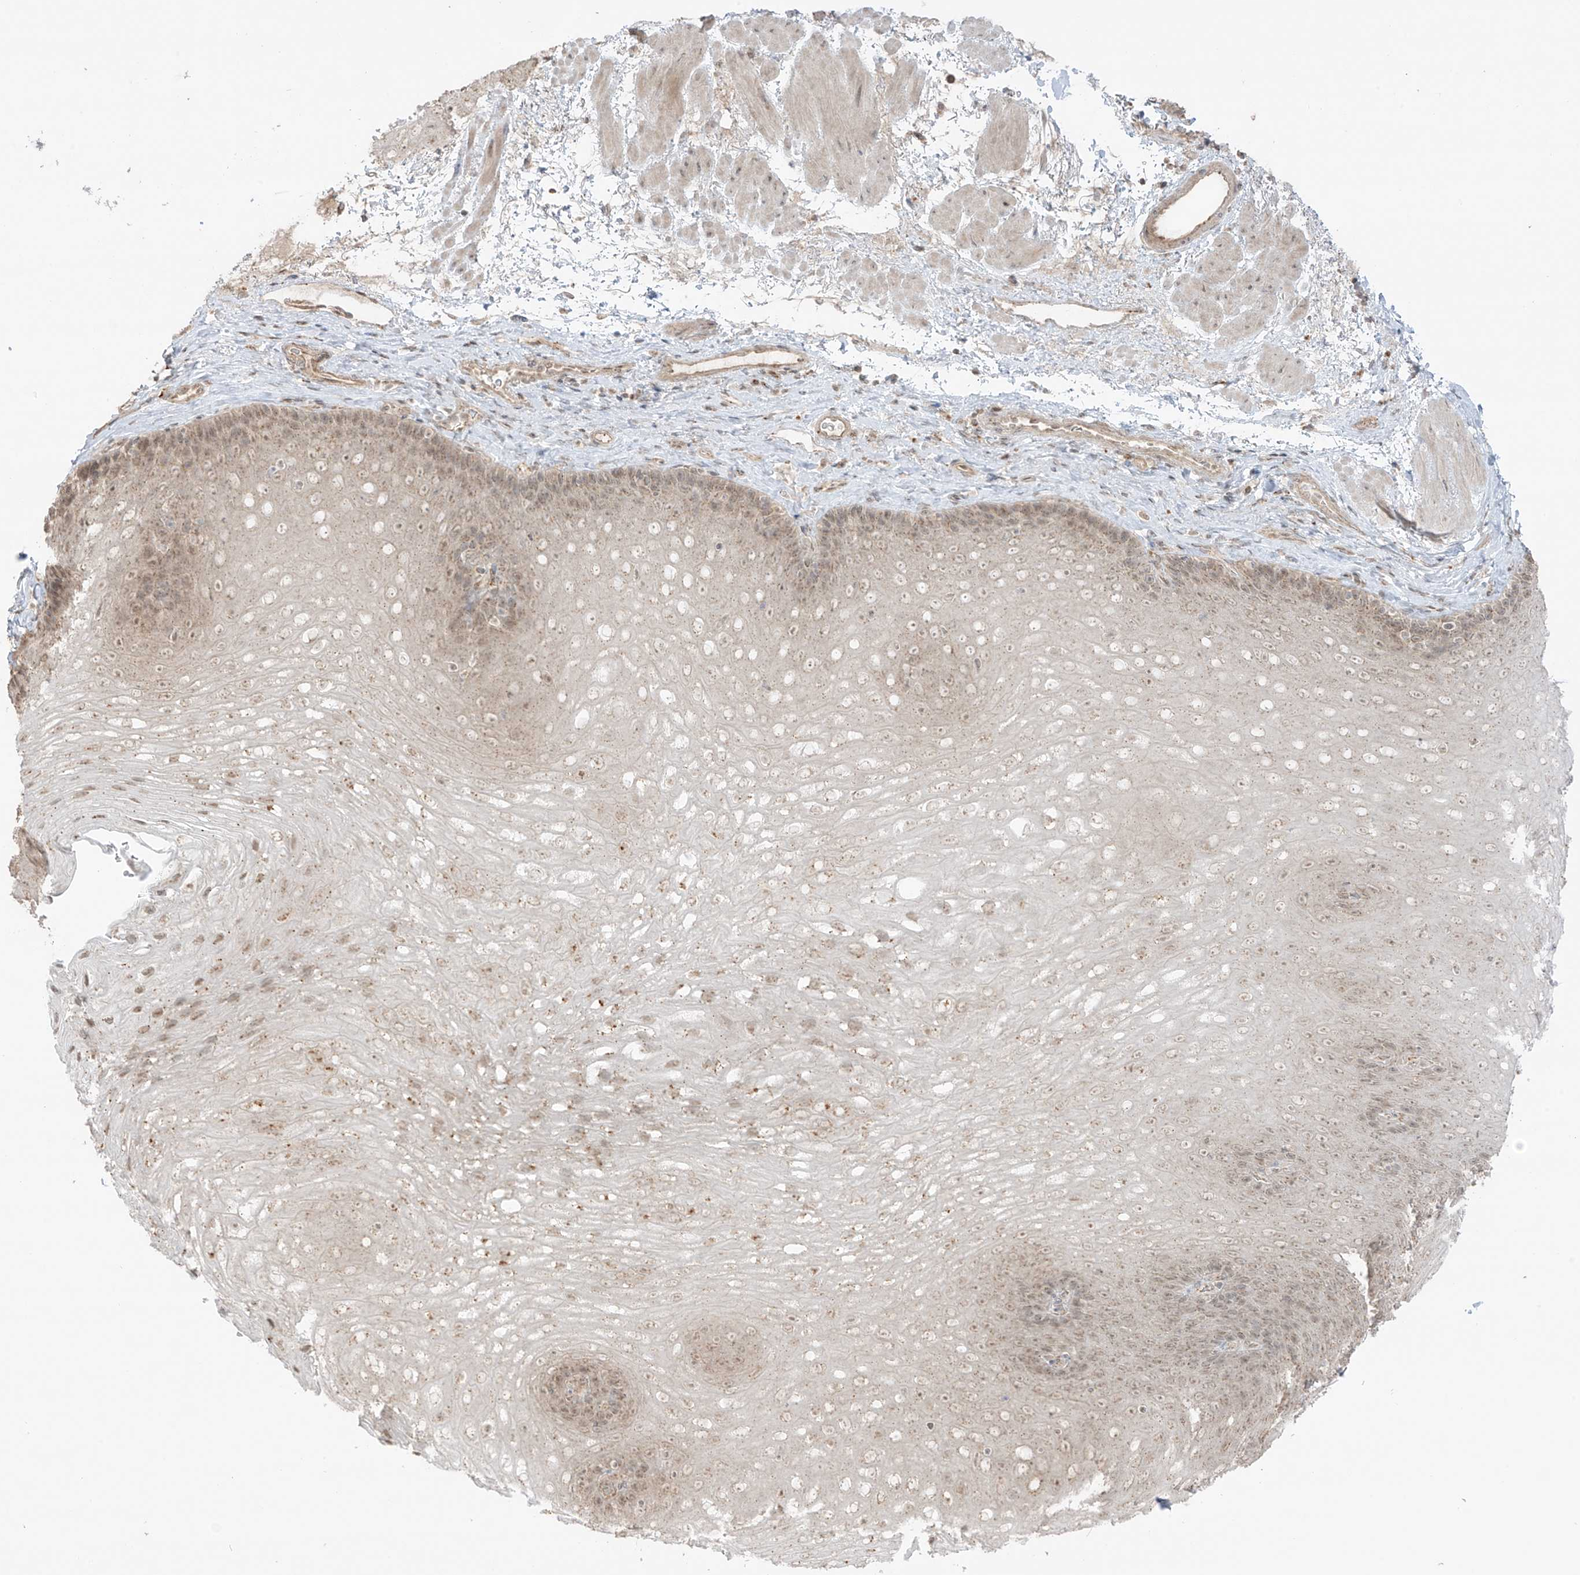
{"staining": {"intensity": "moderate", "quantity": "25%-75%", "location": "cytoplasmic/membranous,nuclear"}, "tissue": "esophagus", "cell_type": "Squamous epithelial cells", "image_type": "normal", "snomed": [{"axis": "morphology", "description": "Normal tissue, NOS"}, {"axis": "topography", "description": "Esophagus"}], "caption": "DAB (3,3'-diaminobenzidine) immunohistochemical staining of normal human esophagus shows moderate cytoplasmic/membranous,nuclear protein expression in approximately 25%-75% of squamous epithelial cells.", "gene": "N4BP3", "patient": {"sex": "female", "age": 66}}